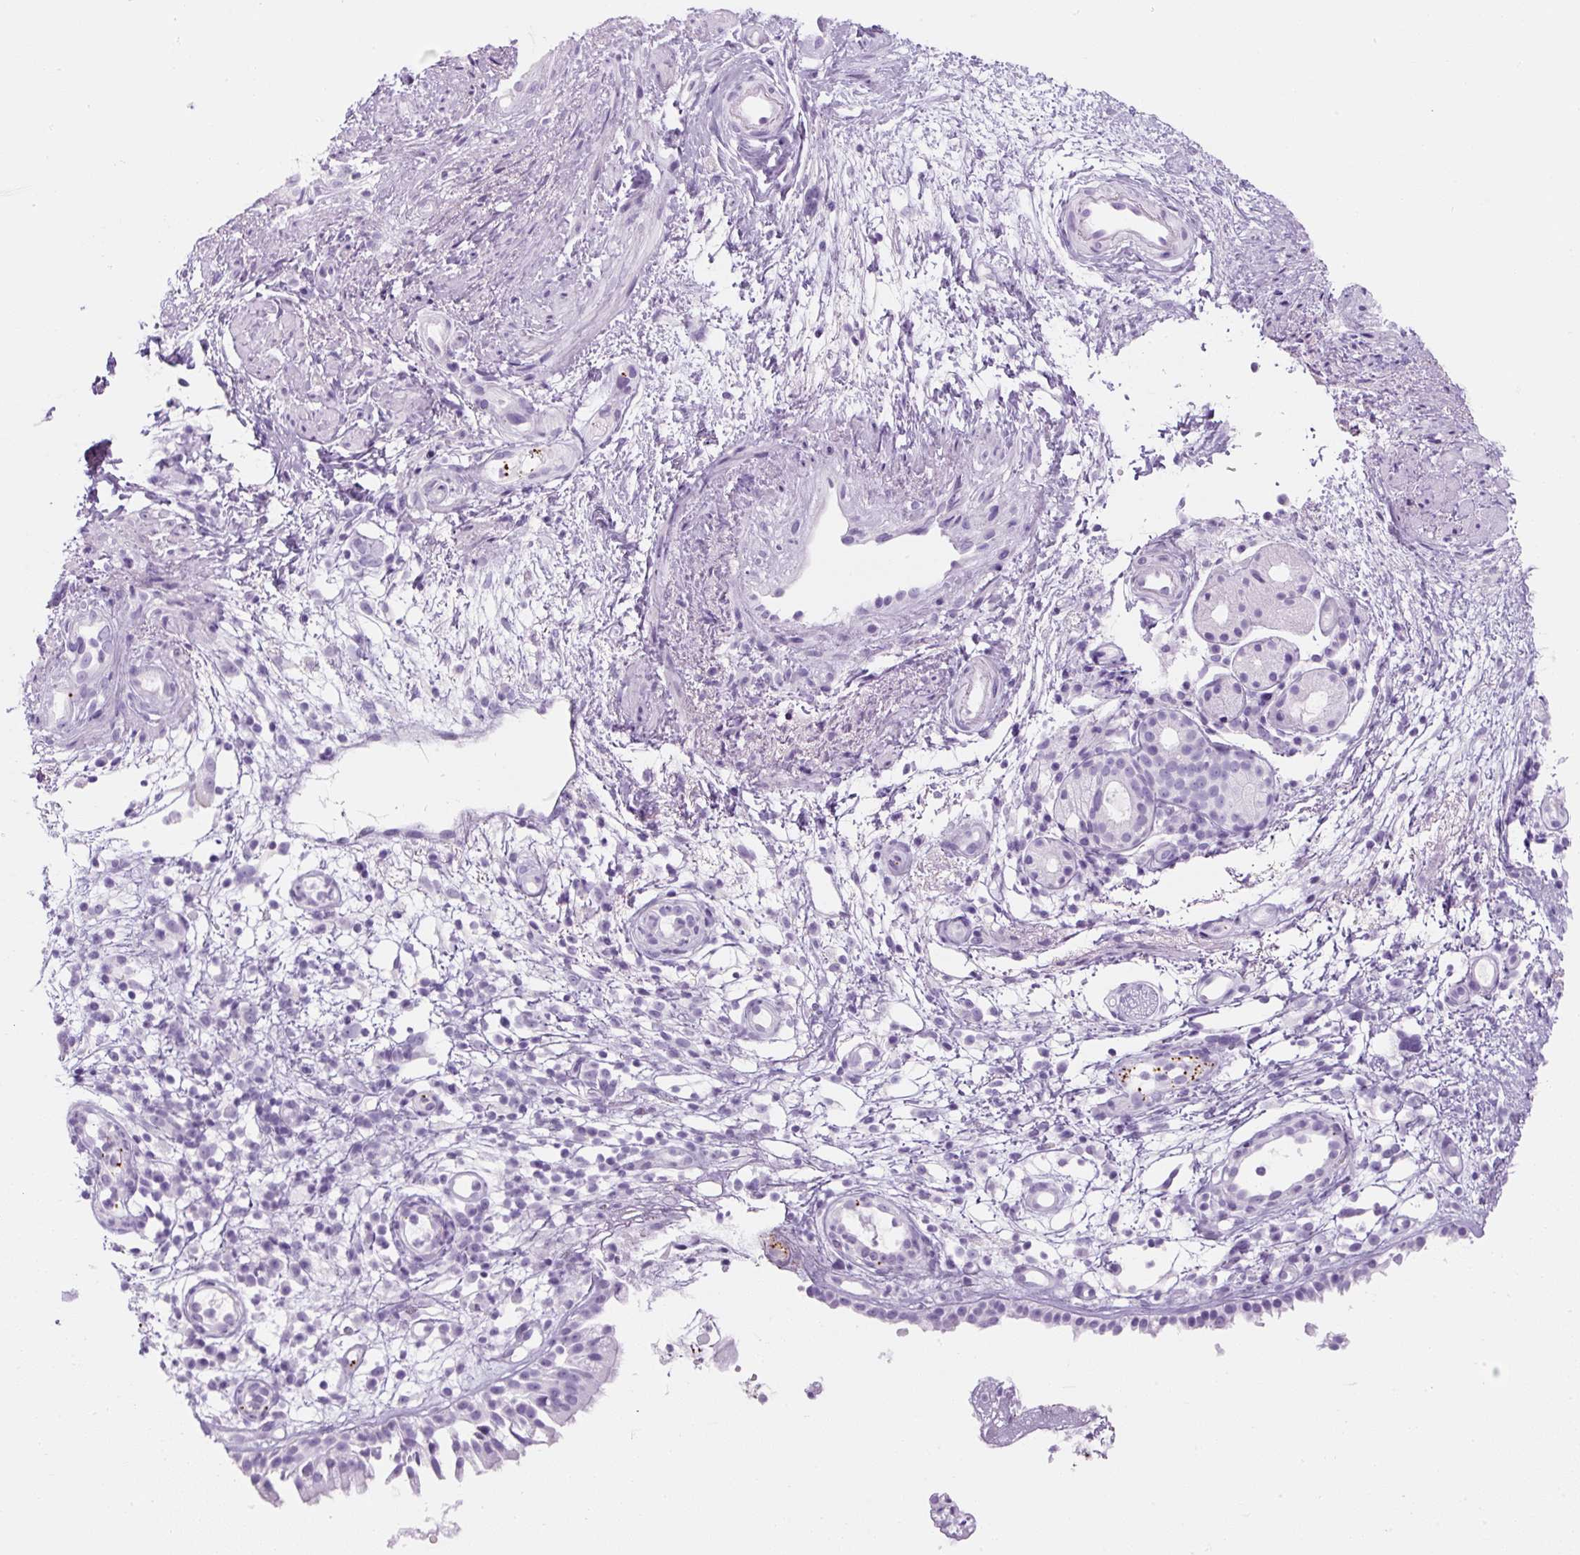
{"staining": {"intensity": "negative", "quantity": "none", "location": "none"}, "tissue": "nasopharynx", "cell_type": "Respiratory epithelial cells", "image_type": "normal", "snomed": [{"axis": "morphology", "description": "Normal tissue, NOS"}, {"axis": "morphology", "description": "Inflammation, NOS"}, {"axis": "topography", "description": "Nasopharynx"}], "caption": "The photomicrograph reveals no significant positivity in respiratory epithelial cells of nasopharynx.", "gene": "ENSG00000288796", "patient": {"sex": "male", "age": 54}}